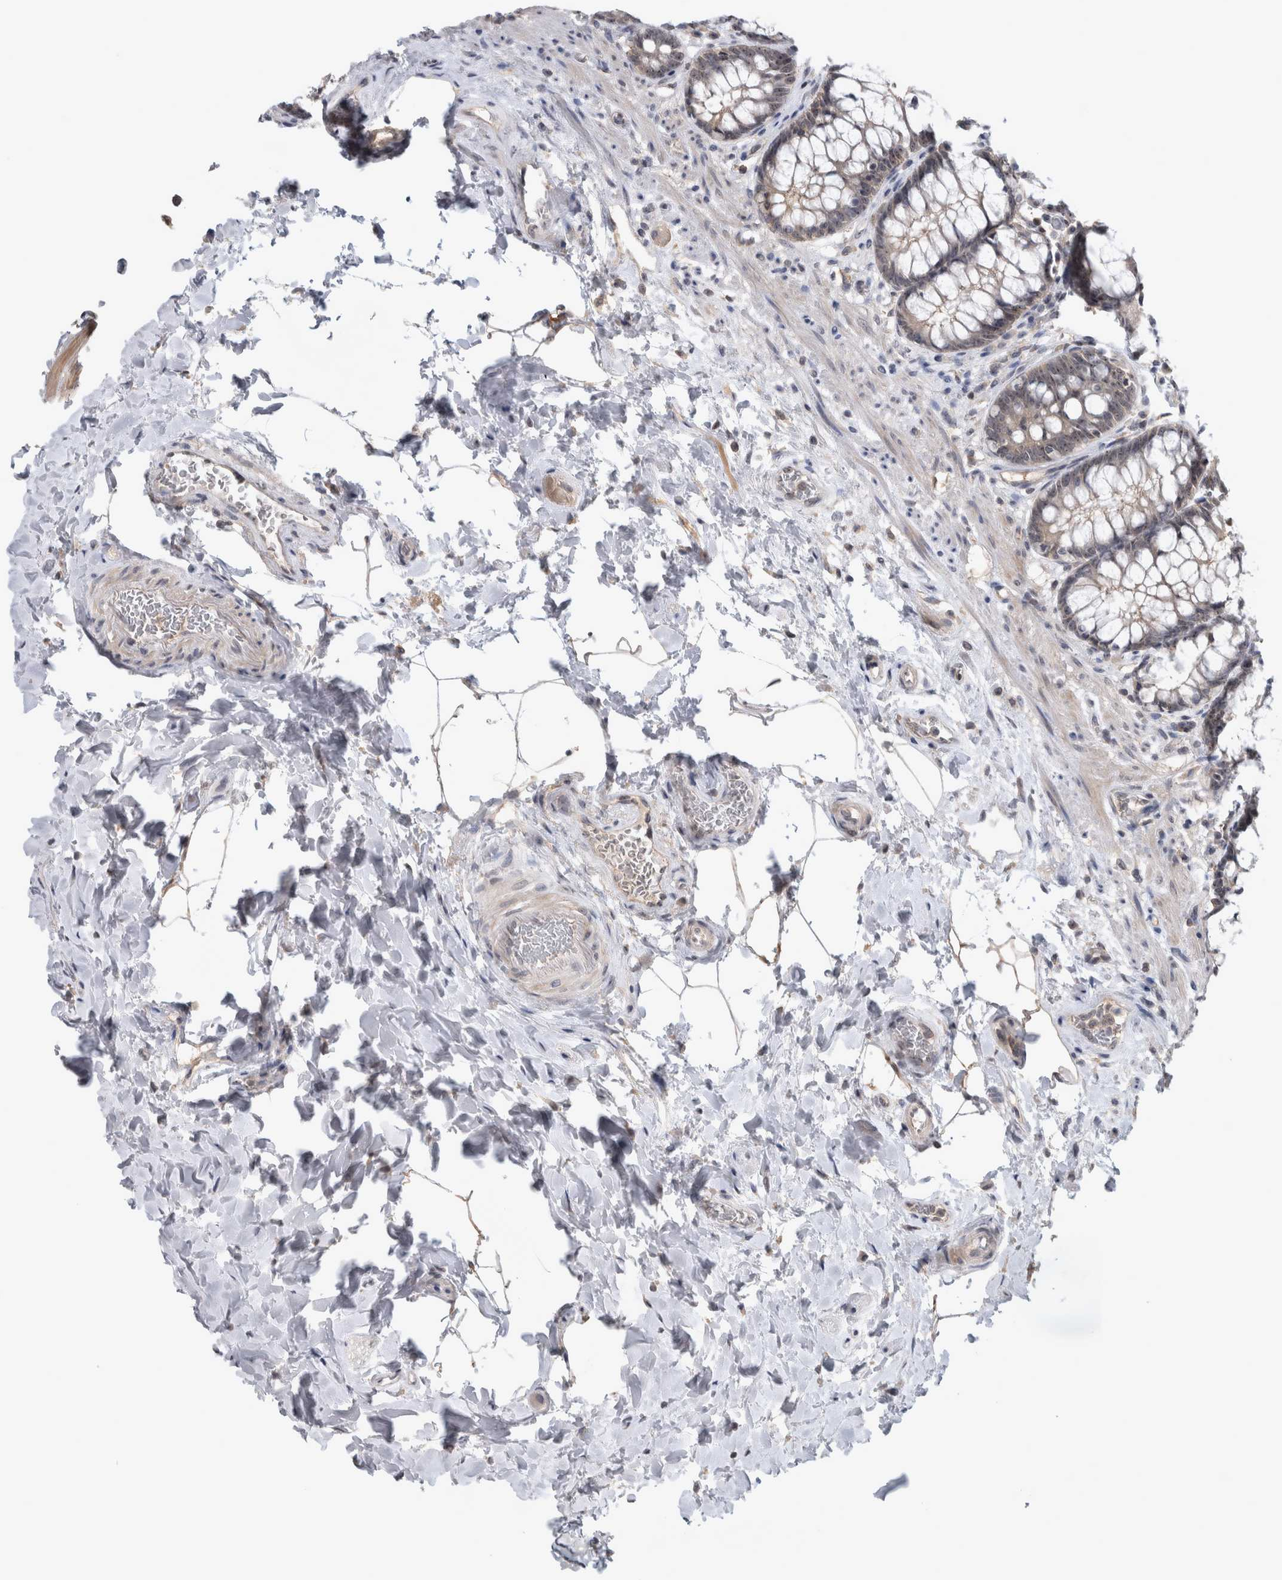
{"staining": {"intensity": "moderate", "quantity": ">75%", "location": "cytoplasmic/membranous,nuclear"}, "tissue": "rectum", "cell_type": "Glandular cells", "image_type": "normal", "snomed": [{"axis": "morphology", "description": "Normal tissue, NOS"}, {"axis": "topography", "description": "Rectum"}], "caption": "Protein expression analysis of benign rectum displays moderate cytoplasmic/membranous,nuclear expression in approximately >75% of glandular cells. (IHC, brightfield microscopy, high magnification).", "gene": "RBM28", "patient": {"sex": "male", "age": 64}}